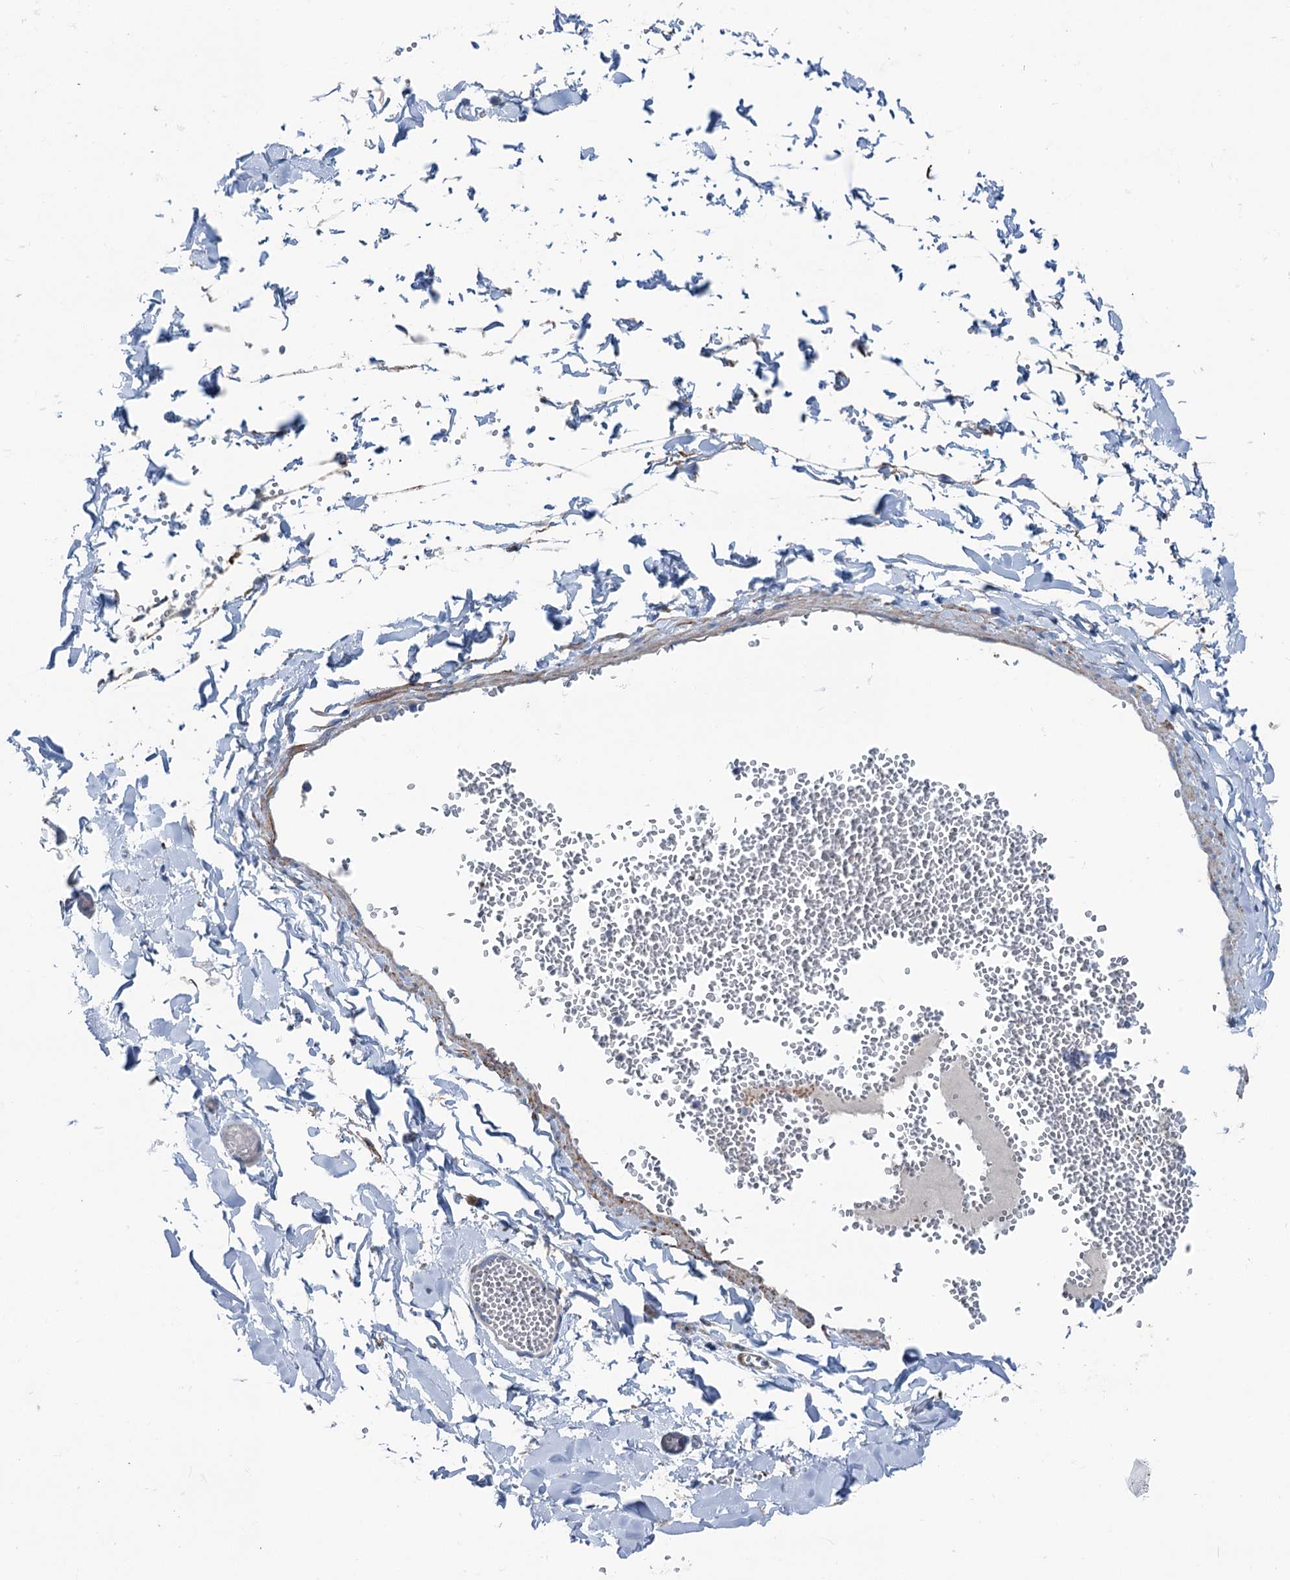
{"staining": {"intensity": "moderate", "quantity": ">75%", "location": "cytoplasmic/membranous"}, "tissue": "adipose tissue", "cell_type": "Adipocytes", "image_type": "normal", "snomed": [{"axis": "morphology", "description": "Normal tissue, NOS"}, {"axis": "topography", "description": "Gallbladder"}, {"axis": "topography", "description": "Peripheral nerve tissue"}], "caption": "Immunohistochemistry (IHC) (DAB (3,3'-diaminobenzidine)) staining of unremarkable human adipose tissue displays moderate cytoplasmic/membranous protein expression in approximately >75% of adipocytes.", "gene": "CALCOCO1", "patient": {"sex": "male", "age": 38}}